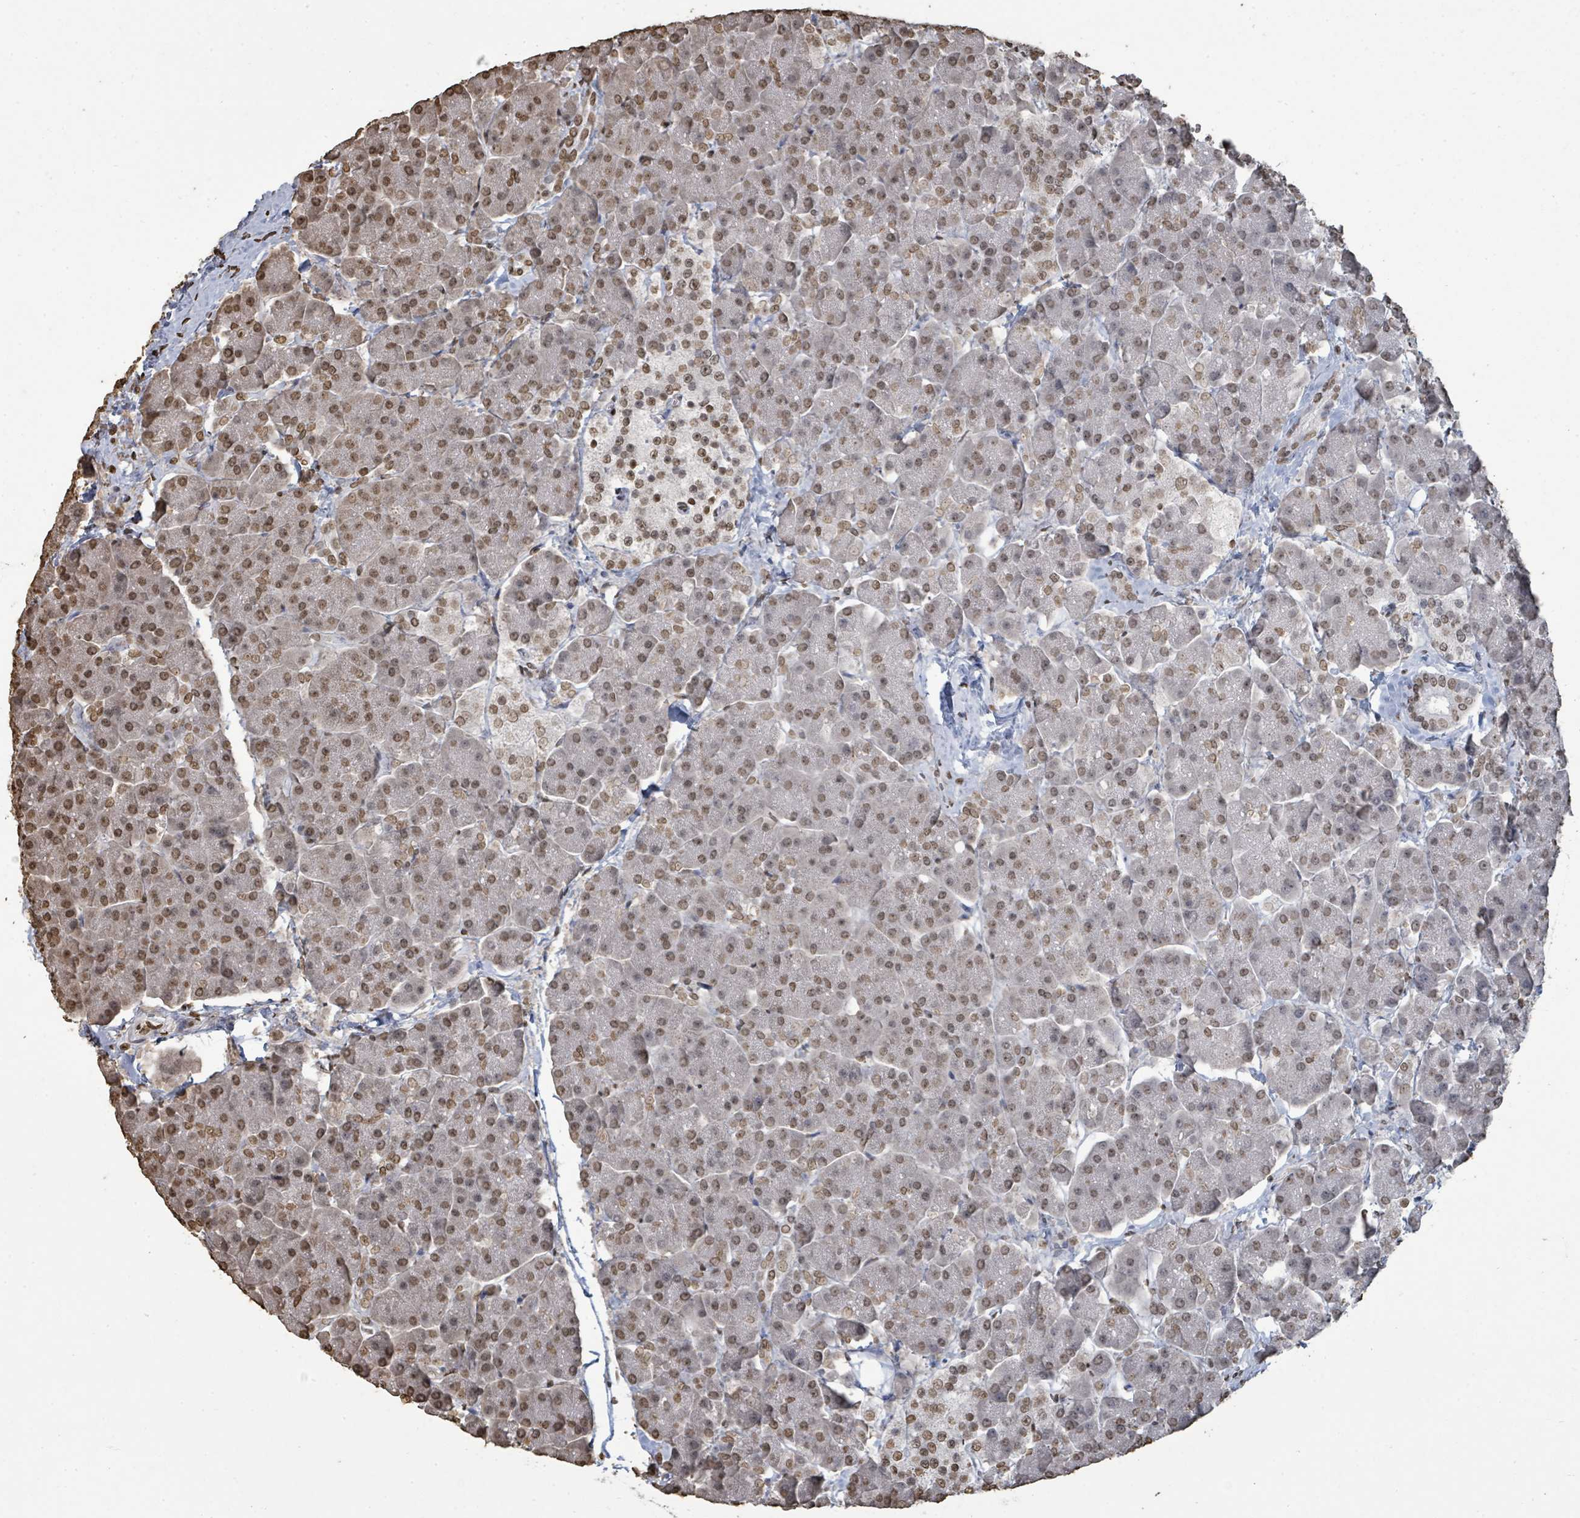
{"staining": {"intensity": "moderate", "quantity": ">75%", "location": "nuclear"}, "tissue": "pancreas", "cell_type": "Exocrine glandular cells", "image_type": "normal", "snomed": [{"axis": "morphology", "description": "Normal tissue, NOS"}, {"axis": "topography", "description": "Pancreas"}, {"axis": "topography", "description": "Peripheral nerve tissue"}], "caption": "IHC of normal human pancreas shows medium levels of moderate nuclear expression in approximately >75% of exocrine glandular cells.", "gene": "MRPS12", "patient": {"sex": "male", "age": 54}}